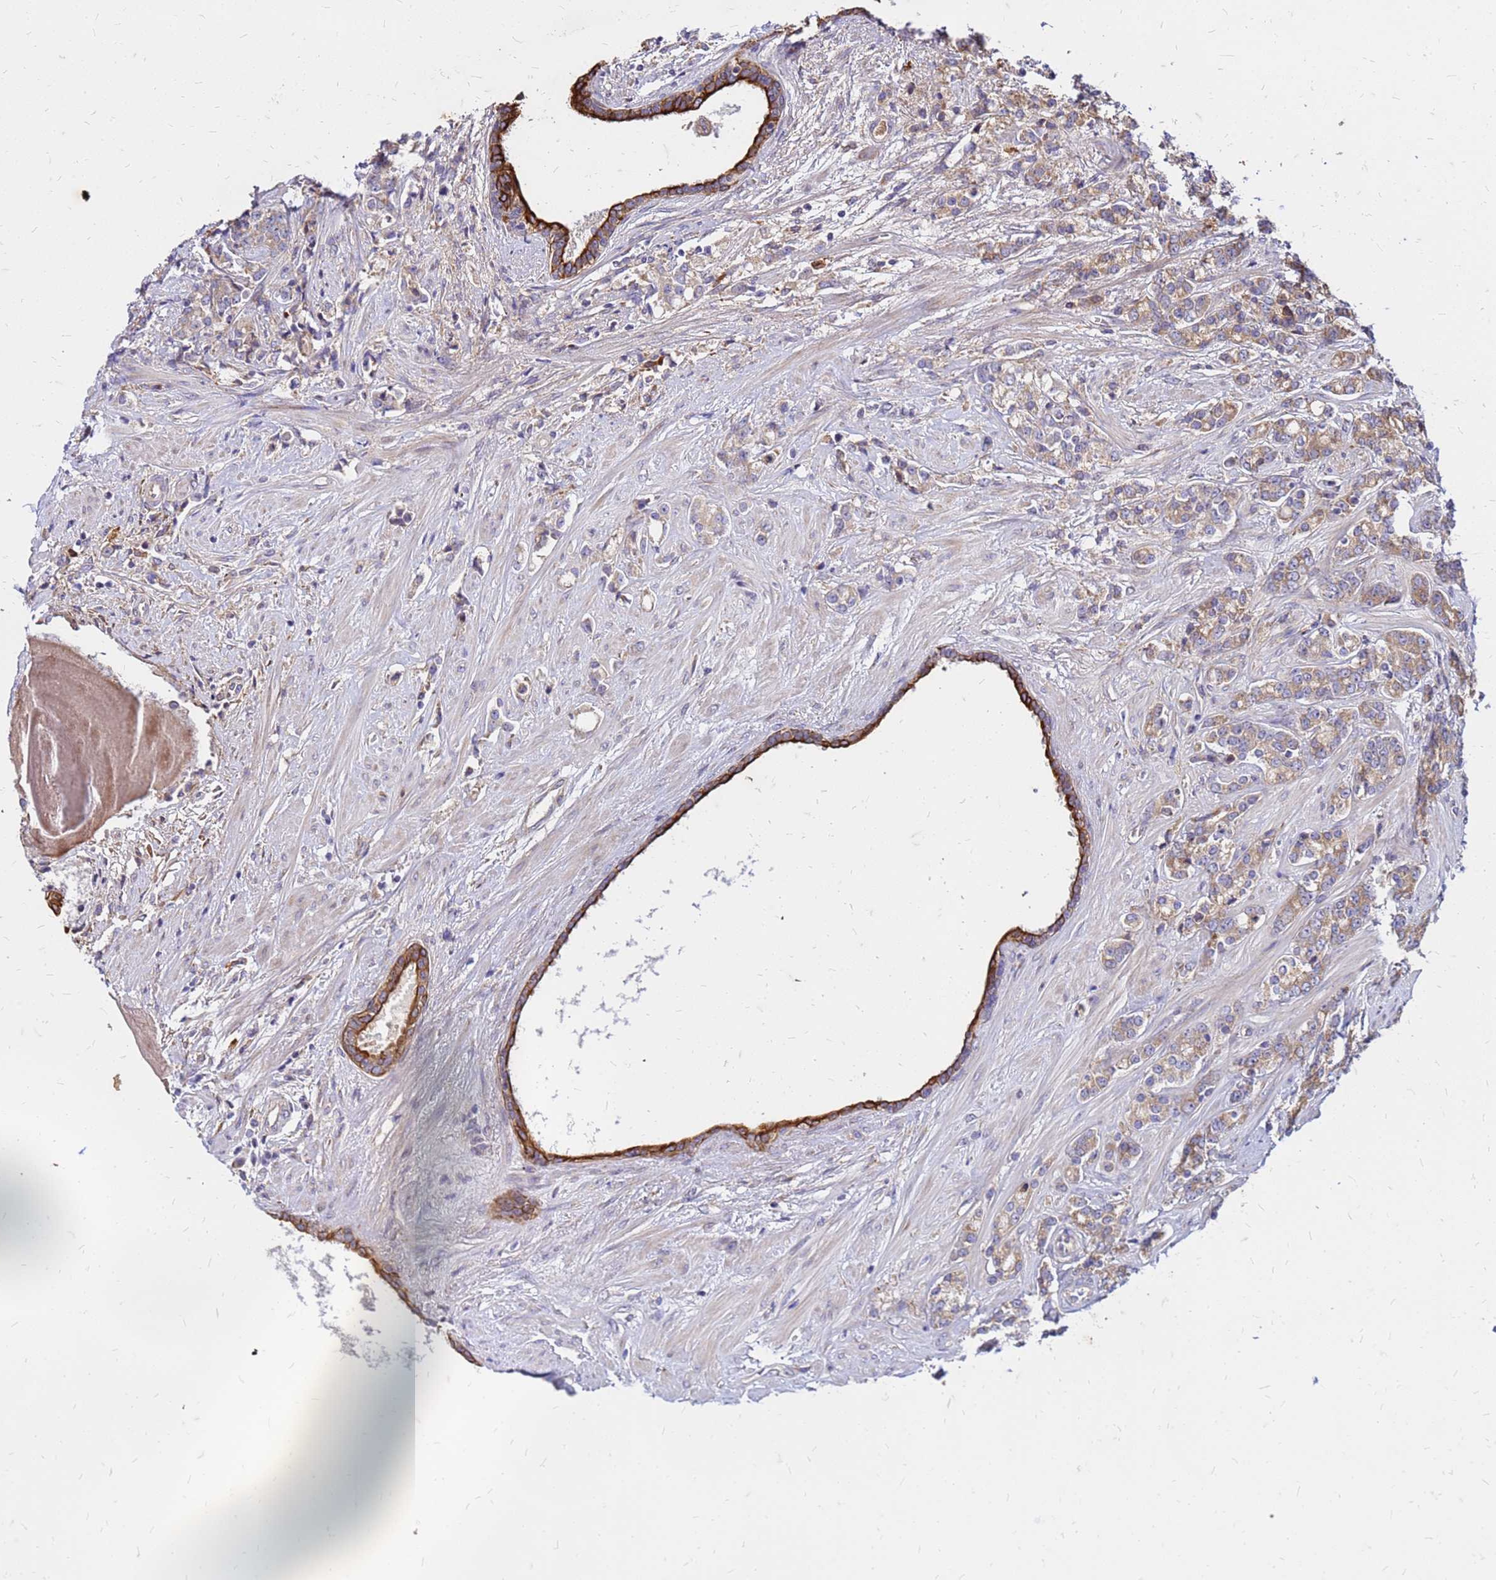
{"staining": {"intensity": "moderate", "quantity": ">75%", "location": "cytoplasmic/membranous"}, "tissue": "prostate cancer", "cell_type": "Tumor cells", "image_type": "cancer", "snomed": [{"axis": "morphology", "description": "Adenocarcinoma, High grade"}, {"axis": "topography", "description": "Prostate"}], "caption": "Immunohistochemical staining of human prostate high-grade adenocarcinoma displays moderate cytoplasmic/membranous protein expression in approximately >75% of tumor cells. The staining is performed using DAB (3,3'-diaminobenzidine) brown chromogen to label protein expression. The nuclei are counter-stained blue using hematoxylin.", "gene": "VMO1", "patient": {"sex": "male", "age": 62}}